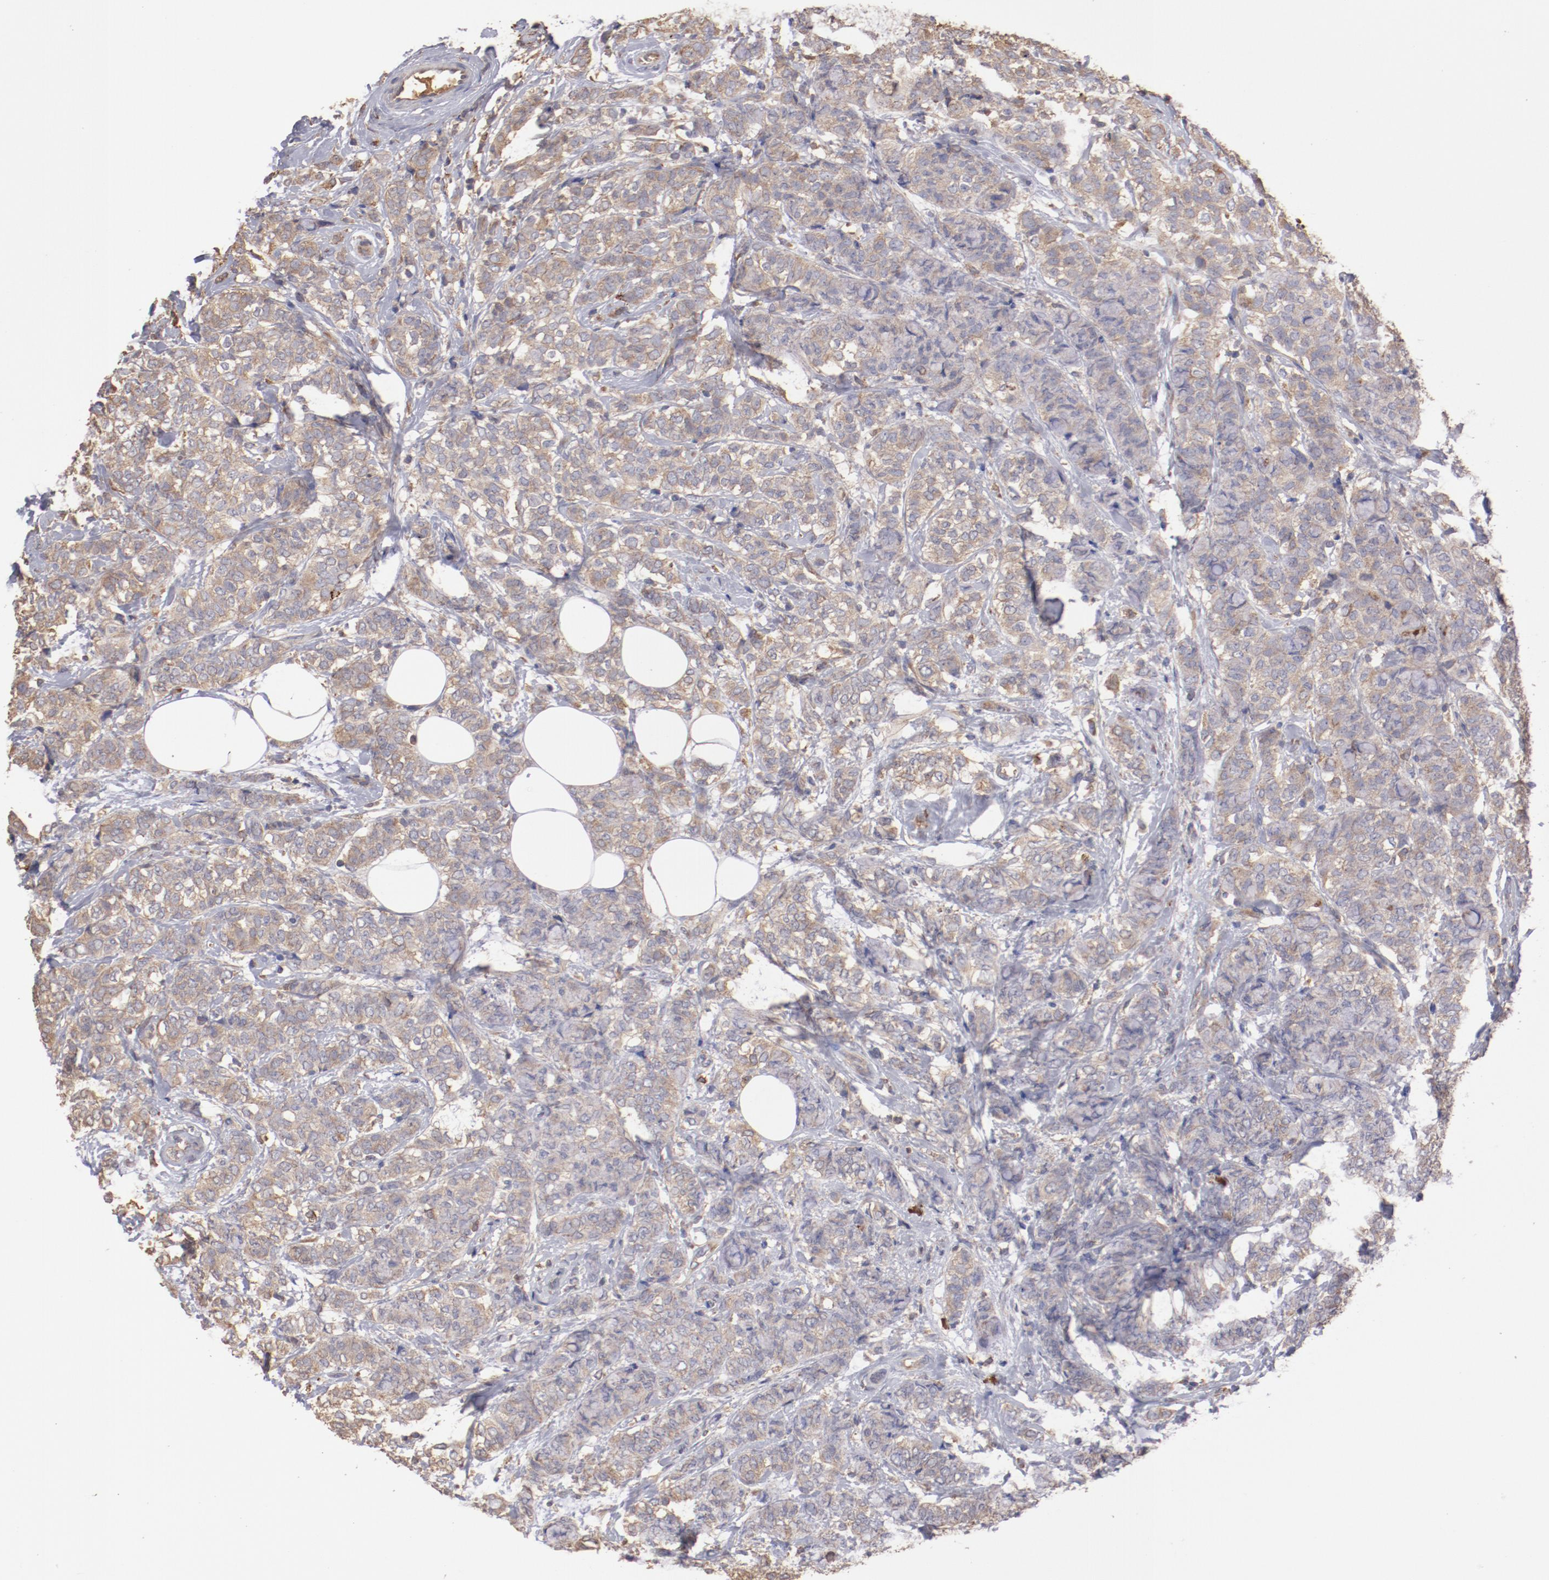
{"staining": {"intensity": "weak", "quantity": ">75%", "location": "cytoplasmic/membranous"}, "tissue": "breast cancer", "cell_type": "Tumor cells", "image_type": "cancer", "snomed": [{"axis": "morphology", "description": "Lobular carcinoma"}, {"axis": "topography", "description": "Breast"}], "caption": "Breast cancer stained with IHC reveals weak cytoplasmic/membranous expression in approximately >75% of tumor cells.", "gene": "NFKBIE", "patient": {"sex": "female", "age": 60}}